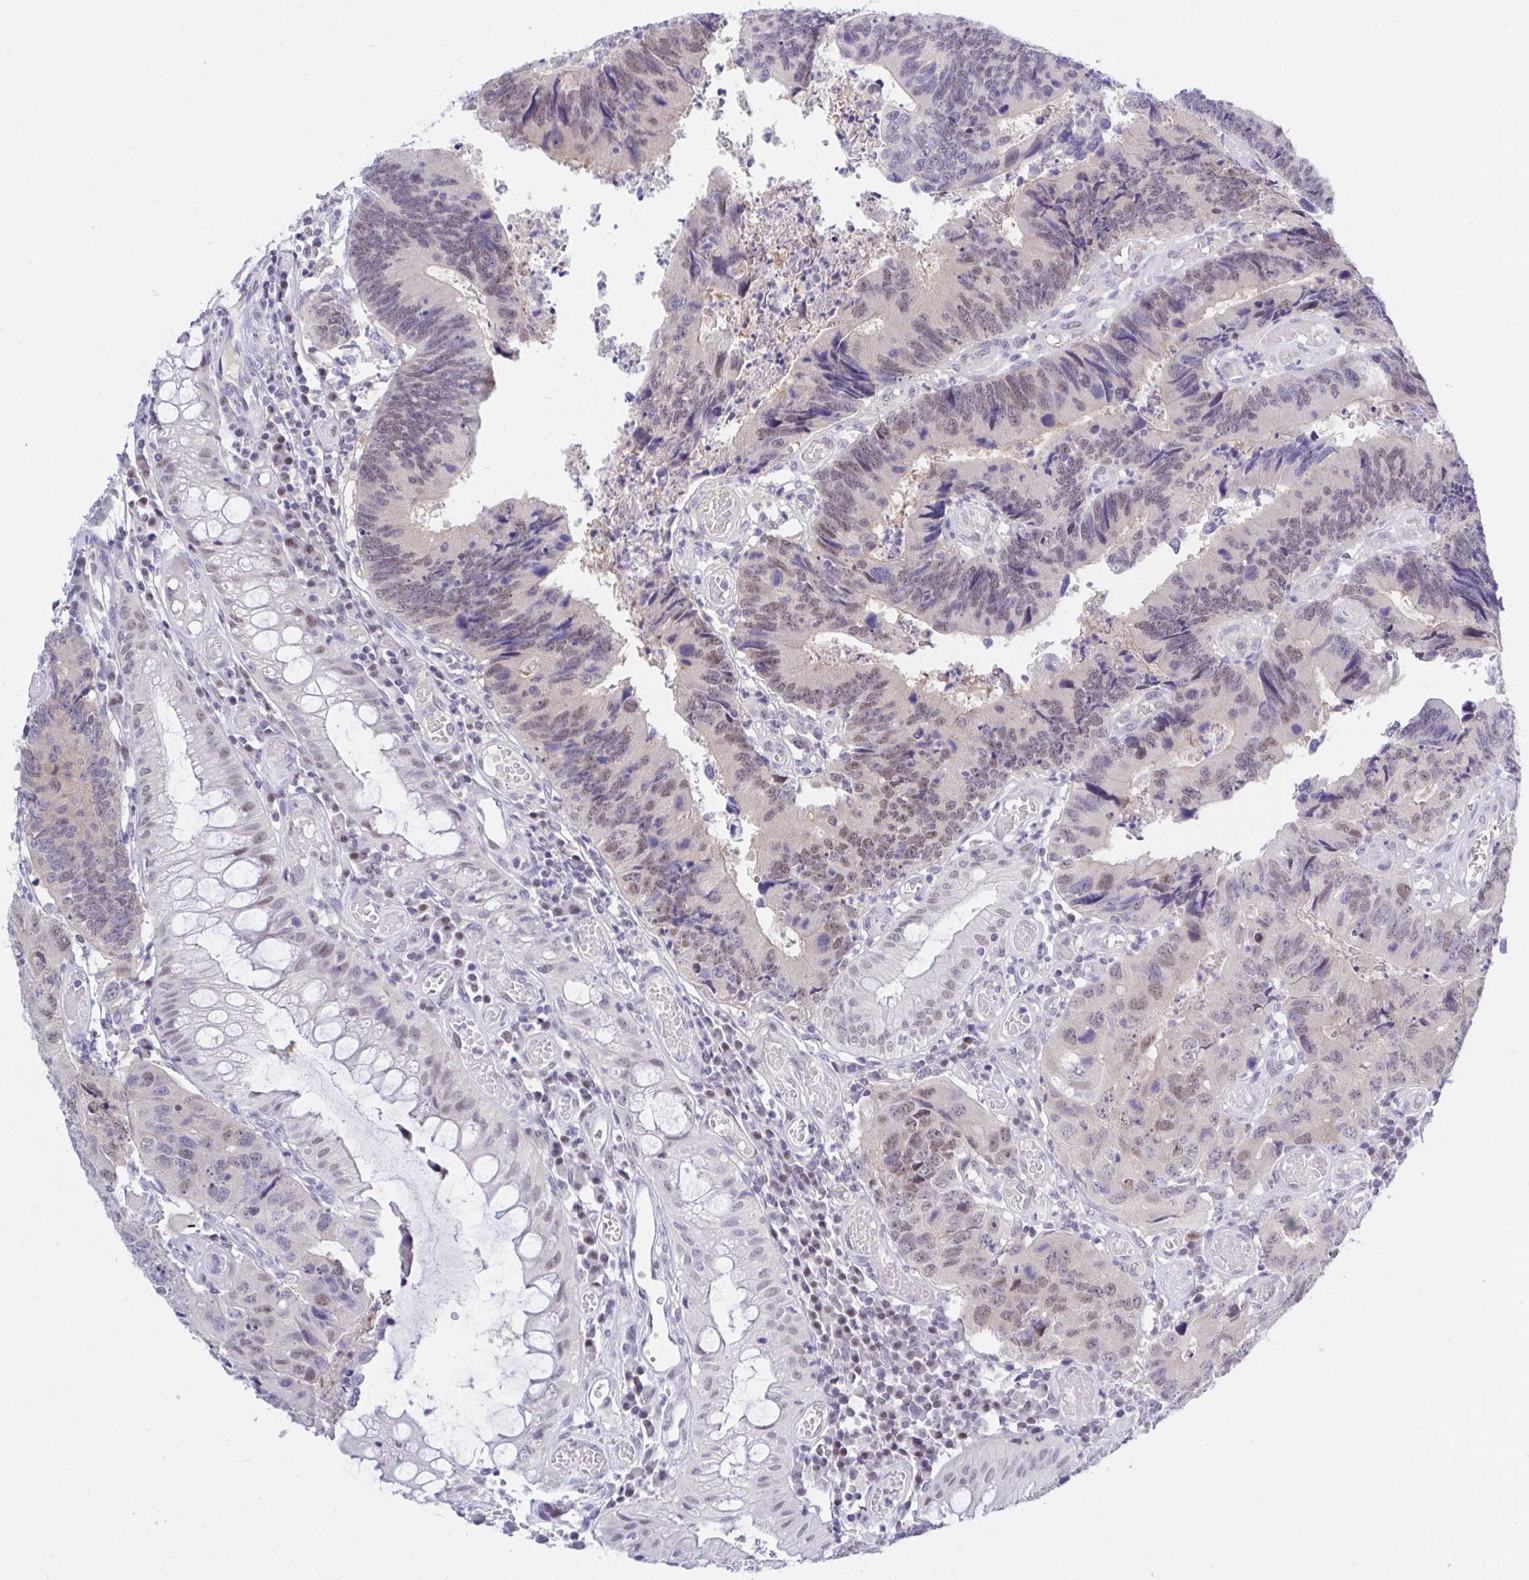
{"staining": {"intensity": "weak", "quantity": "25%-75%", "location": "nuclear"}, "tissue": "colorectal cancer", "cell_type": "Tumor cells", "image_type": "cancer", "snomed": [{"axis": "morphology", "description": "Adenocarcinoma, NOS"}, {"axis": "topography", "description": "Colon"}], "caption": "High-power microscopy captured an IHC micrograph of colorectal adenocarcinoma, revealing weak nuclear positivity in approximately 25%-75% of tumor cells. Nuclei are stained in blue.", "gene": "THOP1", "patient": {"sex": "female", "age": 67}}